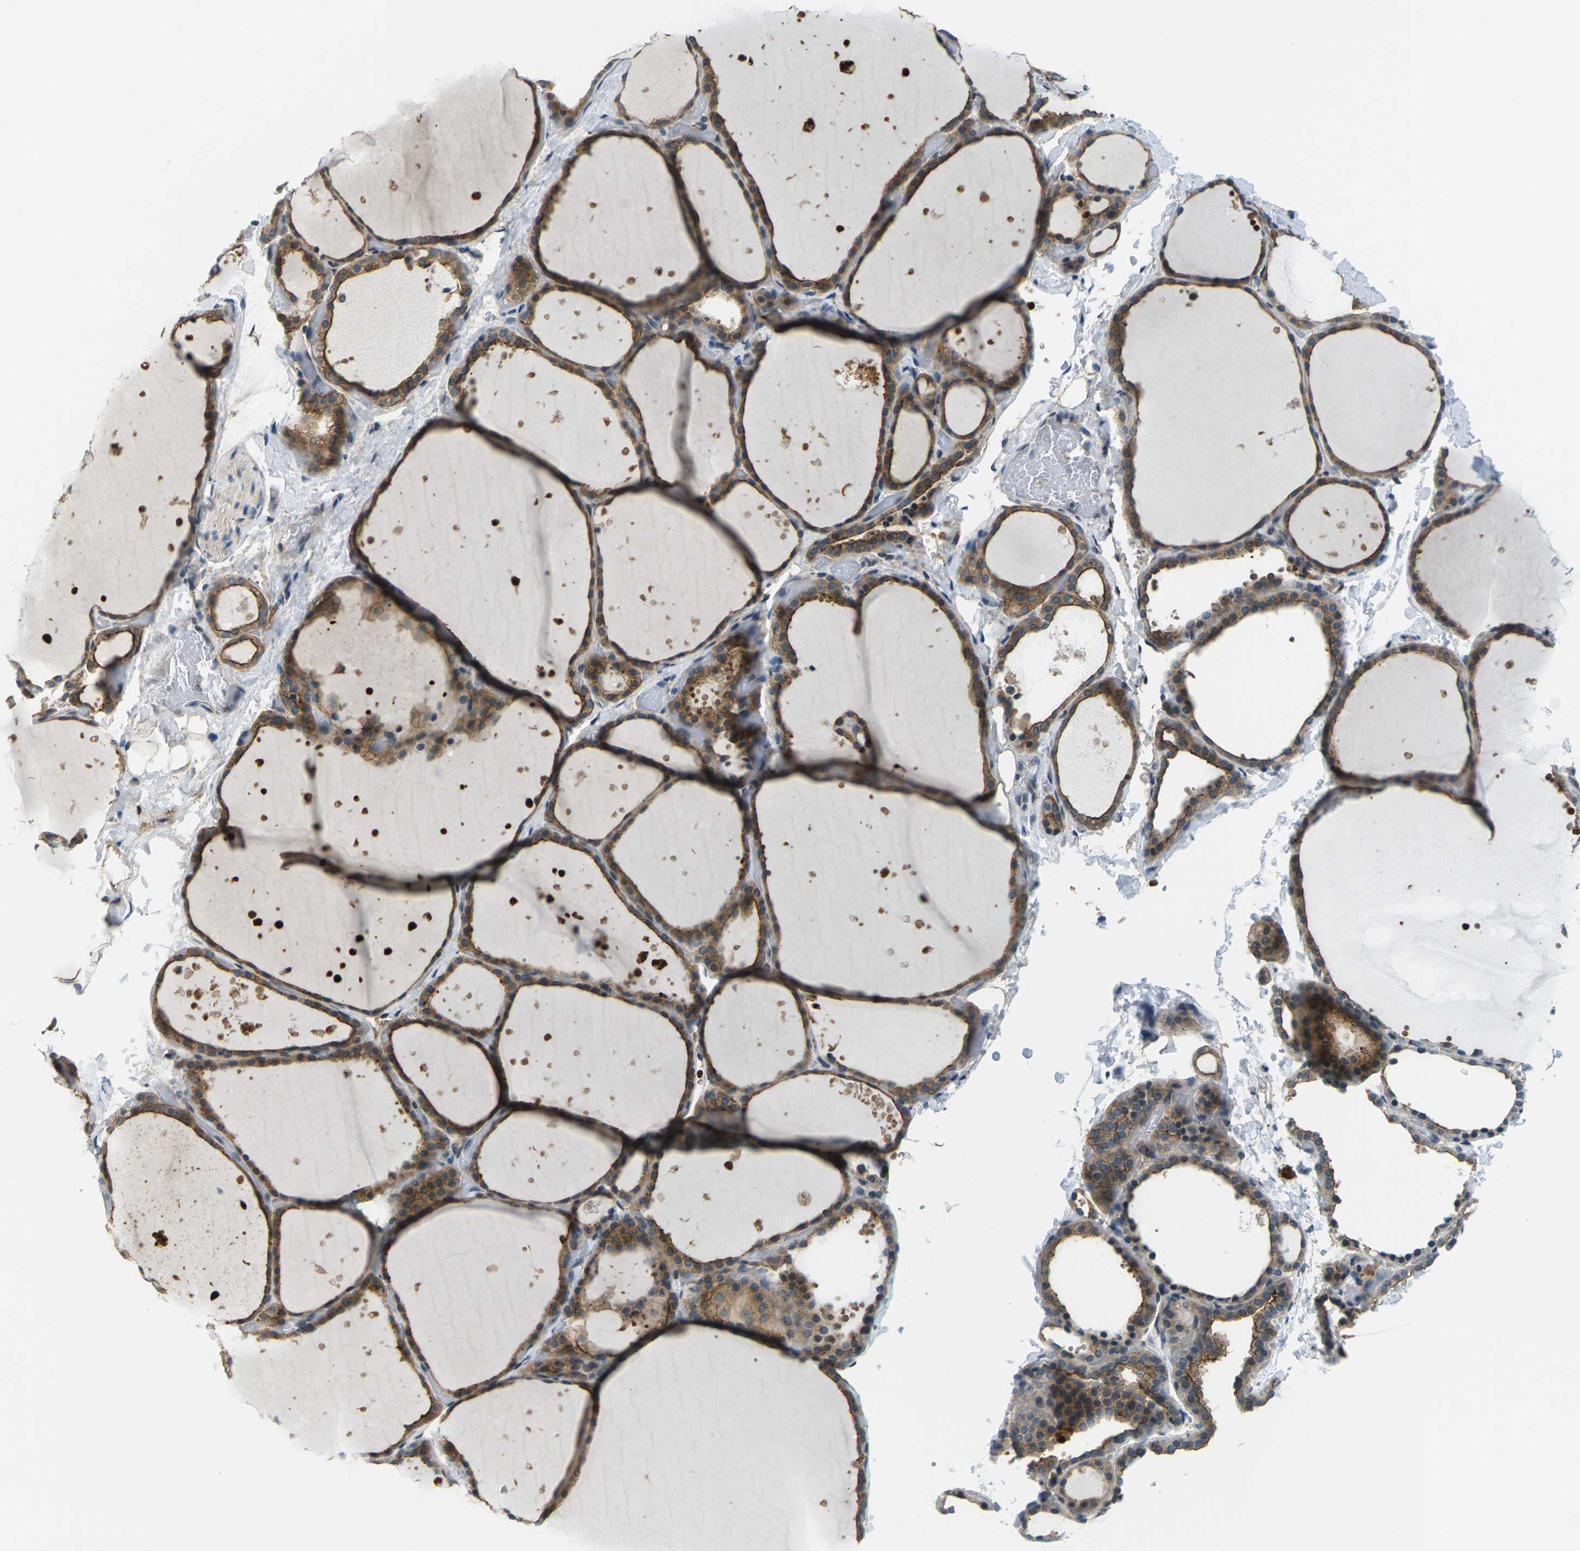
{"staining": {"intensity": "moderate", "quantity": ">75%", "location": "cytoplasmic/membranous"}, "tissue": "thyroid gland", "cell_type": "Glandular cells", "image_type": "normal", "snomed": [{"axis": "morphology", "description": "Normal tissue, NOS"}, {"axis": "topography", "description": "Thyroid gland"}], "caption": "Thyroid gland was stained to show a protein in brown. There is medium levels of moderate cytoplasmic/membranous positivity in about >75% of glandular cells. Nuclei are stained in blue.", "gene": "SLC13A3", "patient": {"sex": "female", "age": 44}}